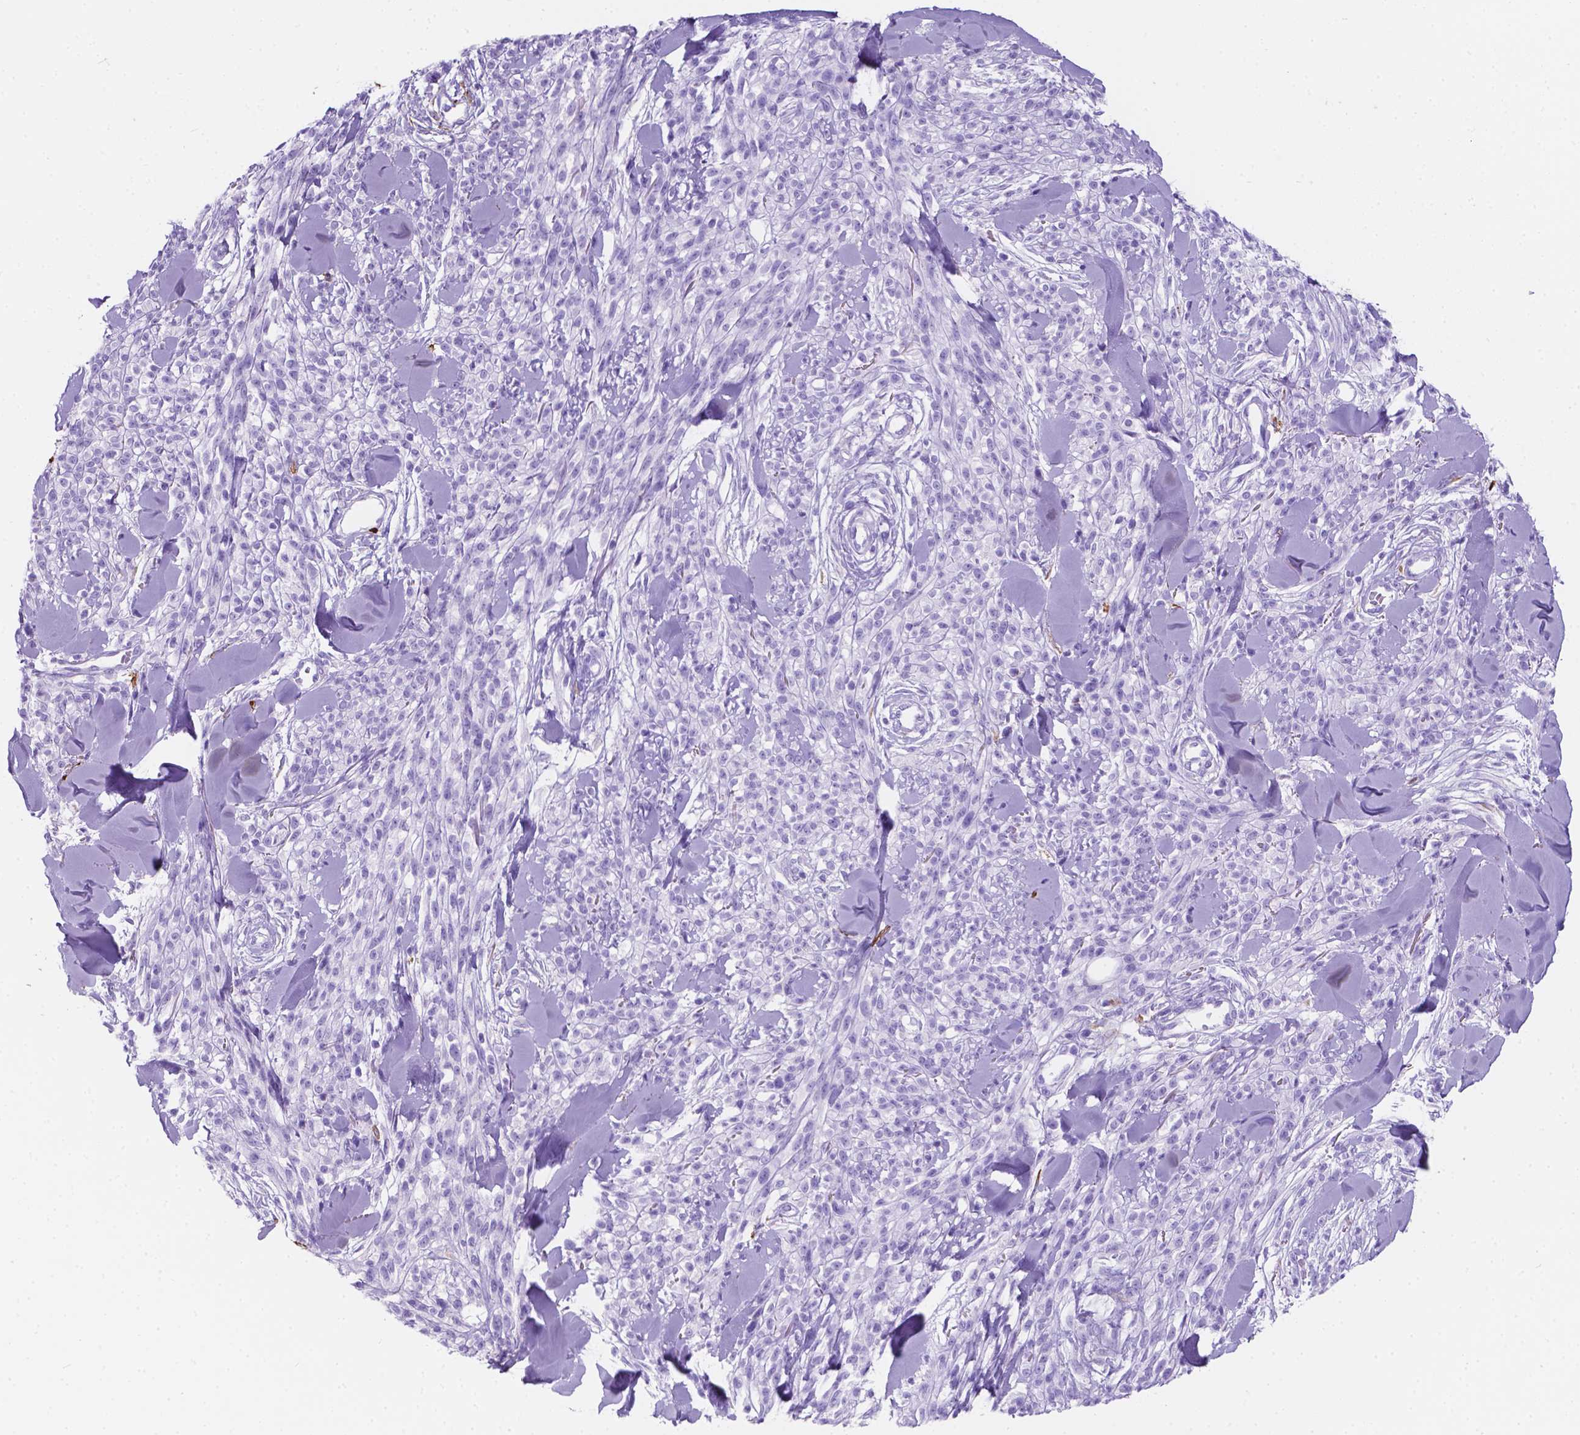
{"staining": {"intensity": "negative", "quantity": "none", "location": "none"}, "tissue": "melanoma", "cell_type": "Tumor cells", "image_type": "cancer", "snomed": [{"axis": "morphology", "description": "Malignant melanoma, NOS"}, {"axis": "topography", "description": "Skin"}, {"axis": "topography", "description": "Skin of trunk"}], "caption": "A micrograph of human melanoma is negative for staining in tumor cells.", "gene": "MACF1", "patient": {"sex": "male", "age": 74}}